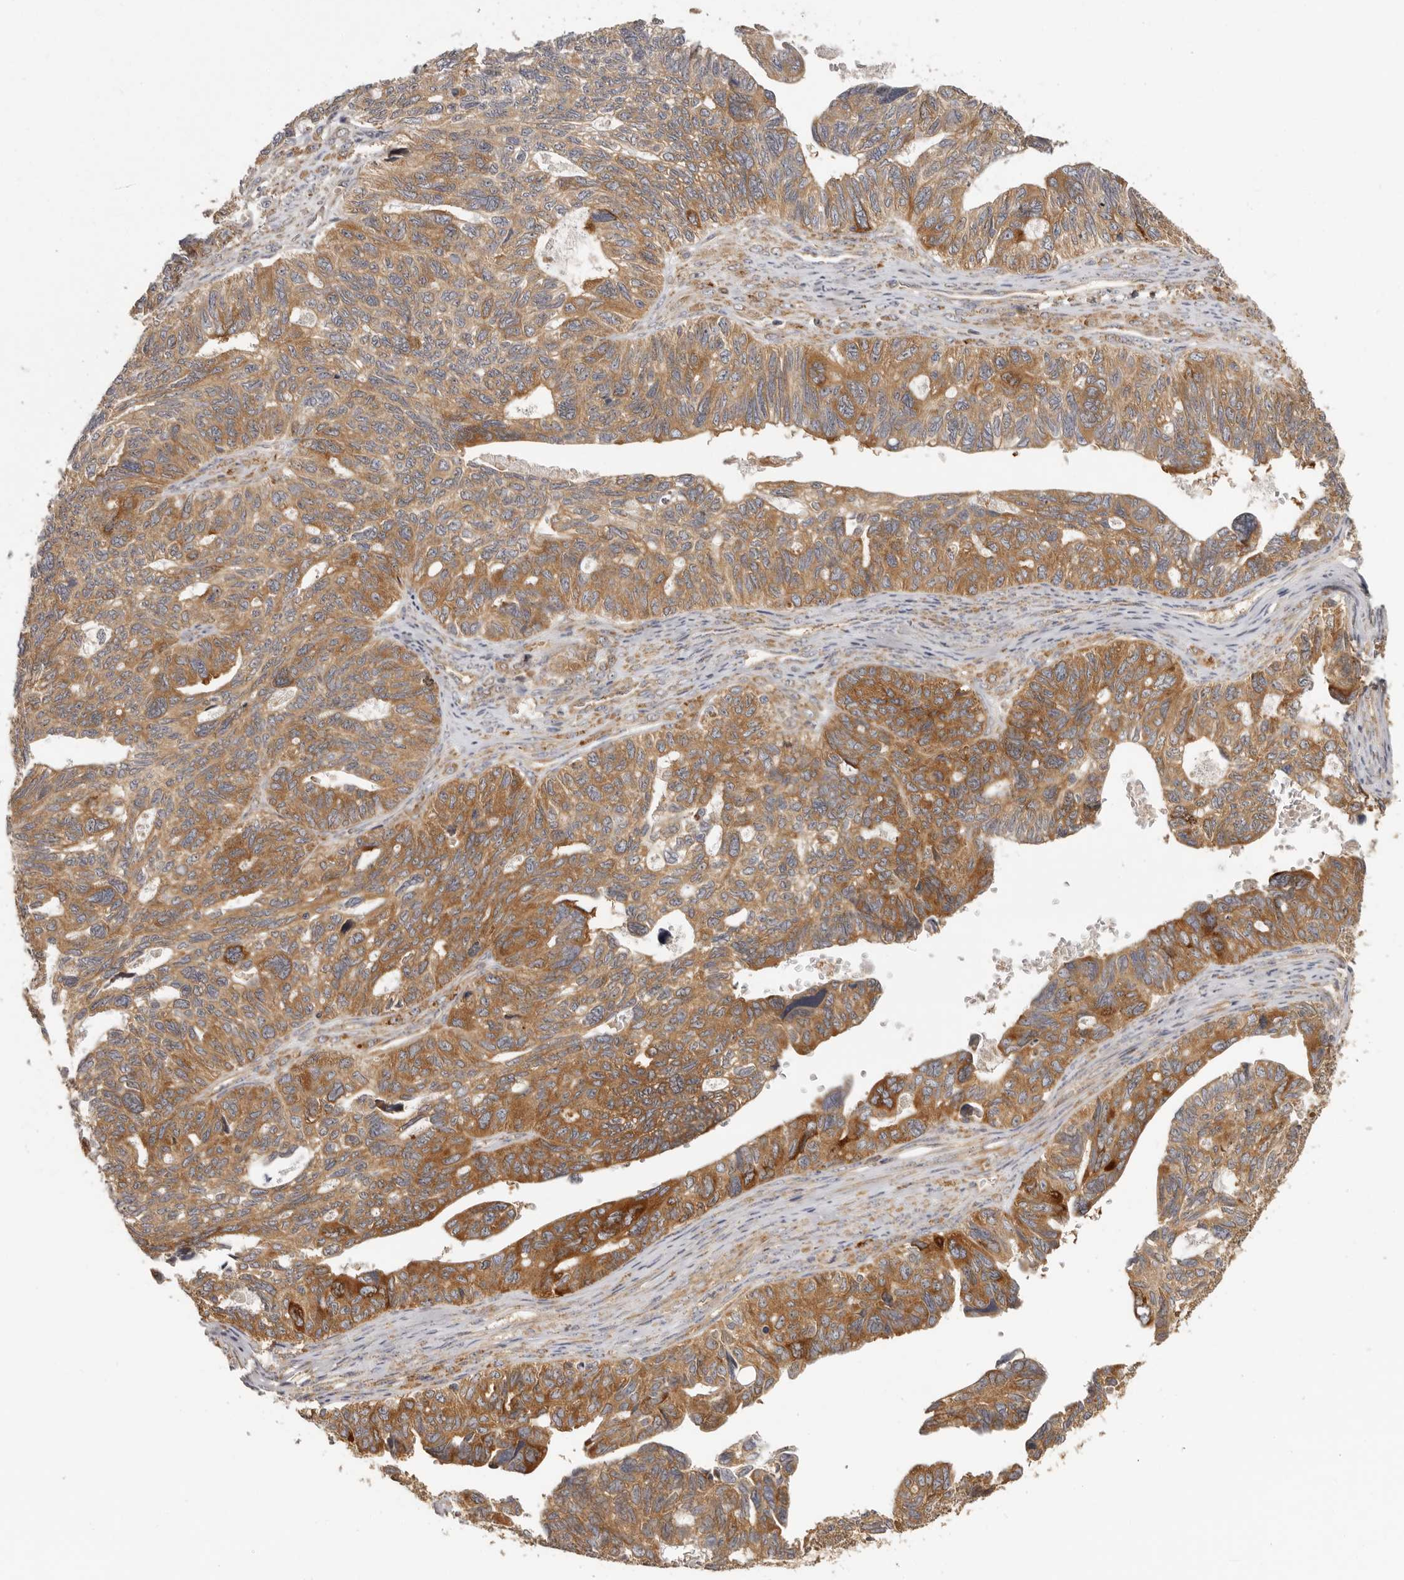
{"staining": {"intensity": "moderate", "quantity": ">75%", "location": "cytoplasmic/membranous"}, "tissue": "ovarian cancer", "cell_type": "Tumor cells", "image_type": "cancer", "snomed": [{"axis": "morphology", "description": "Cystadenocarcinoma, serous, NOS"}, {"axis": "topography", "description": "Ovary"}], "caption": "About >75% of tumor cells in serous cystadenocarcinoma (ovarian) show moderate cytoplasmic/membranous protein staining as visualized by brown immunohistochemical staining.", "gene": "EEF1E1", "patient": {"sex": "female", "age": 79}}